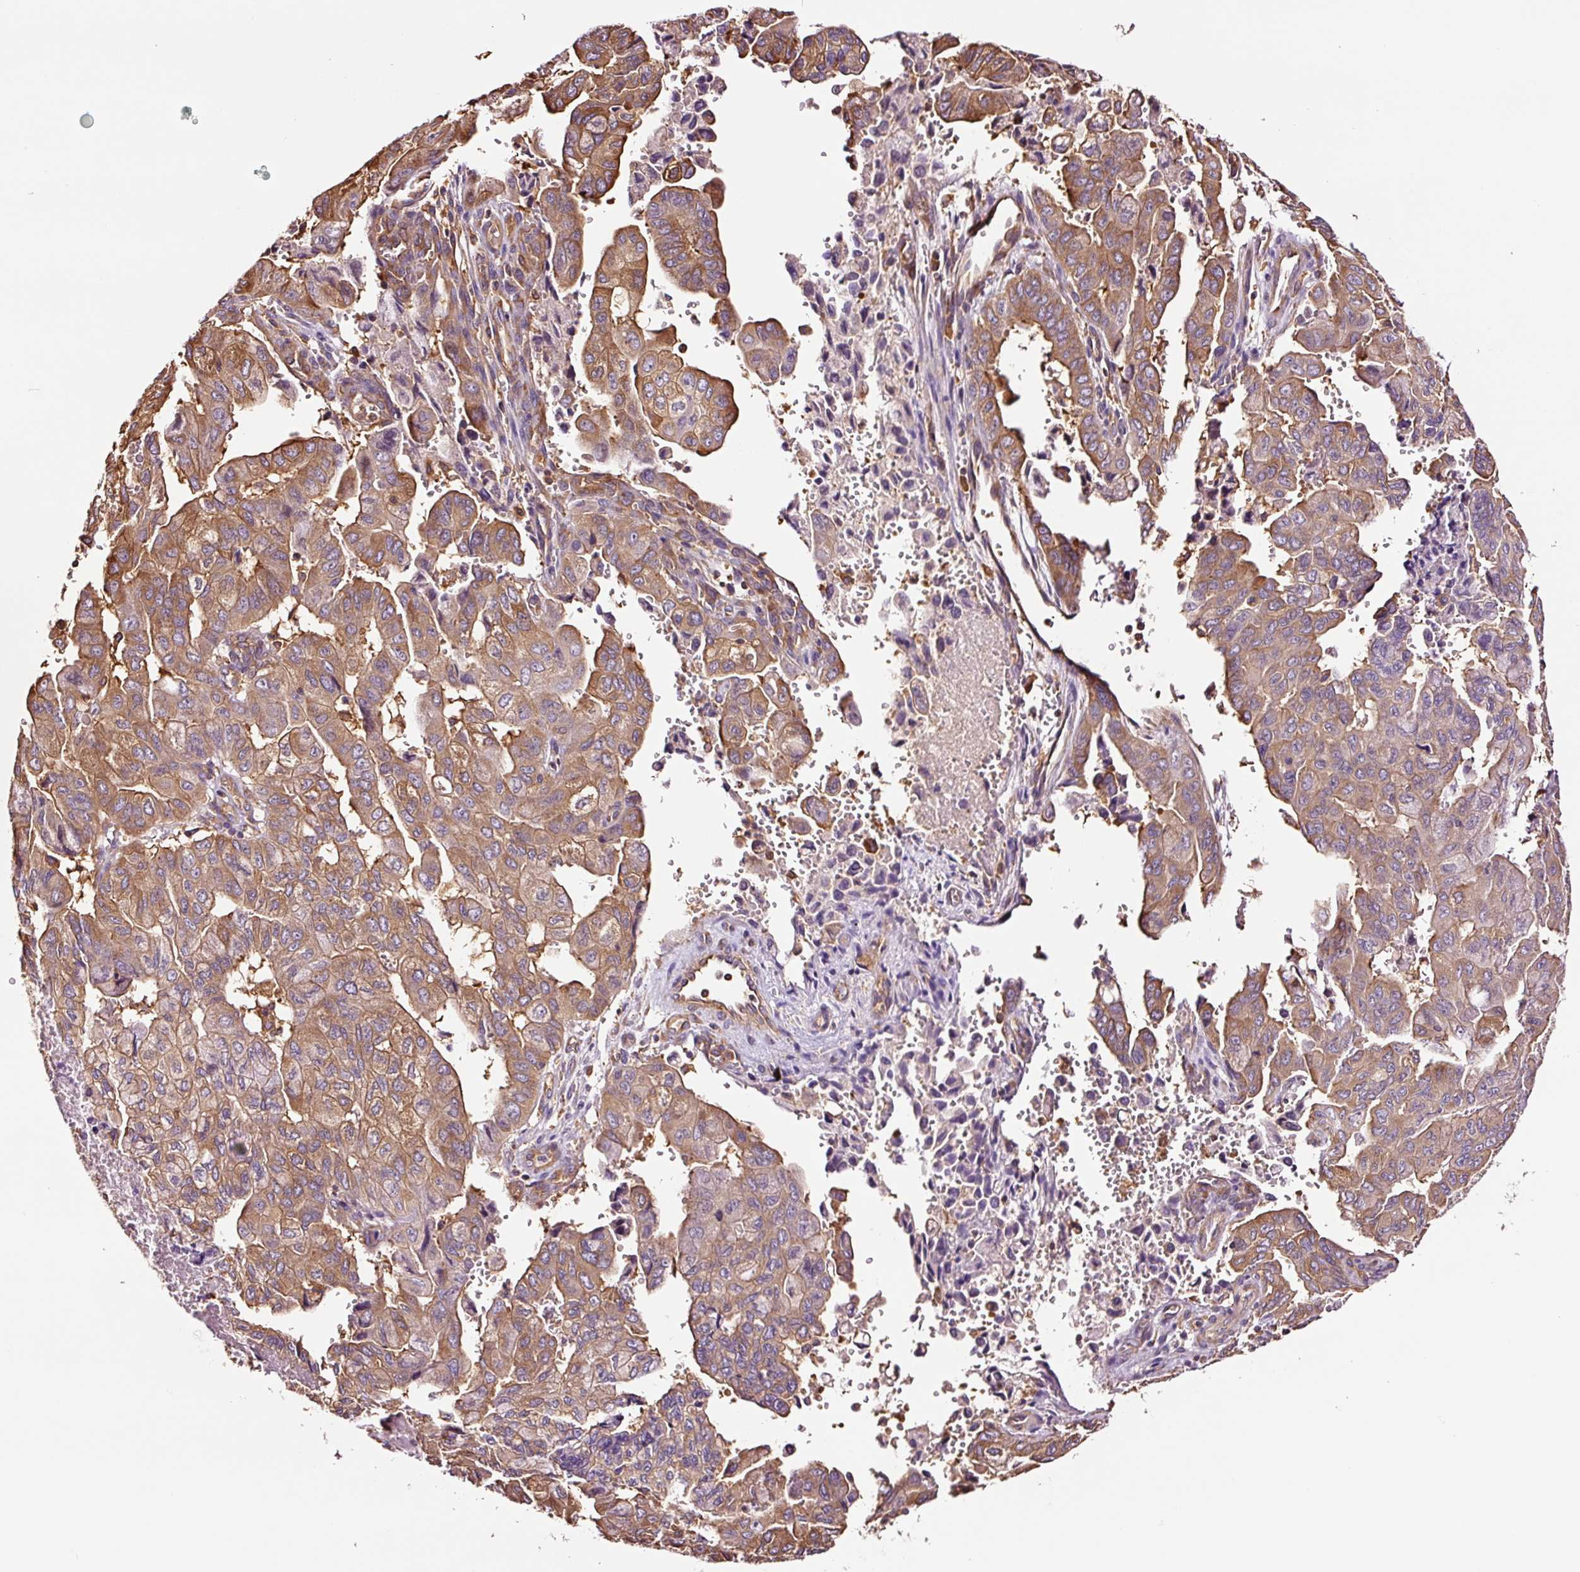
{"staining": {"intensity": "moderate", "quantity": ">75%", "location": "cytoplasmic/membranous"}, "tissue": "pancreatic cancer", "cell_type": "Tumor cells", "image_type": "cancer", "snomed": [{"axis": "morphology", "description": "Adenocarcinoma, NOS"}, {"axis": "topography", "description": "Pancreas"}], "caption": "Immunohistochemical staining of pancreatic cancer shows medium levels of moderate cytoplasmic/membranous expression in approximately >75% of tumor cells. The staining was performed using DAB (3,3'-diaminobenzidine), with brown indicating positive protein expression. Nuclei are stained blue with hematoxylin.", "gene": "METAP1", "patient": {"sex": "male", "age": 51}}